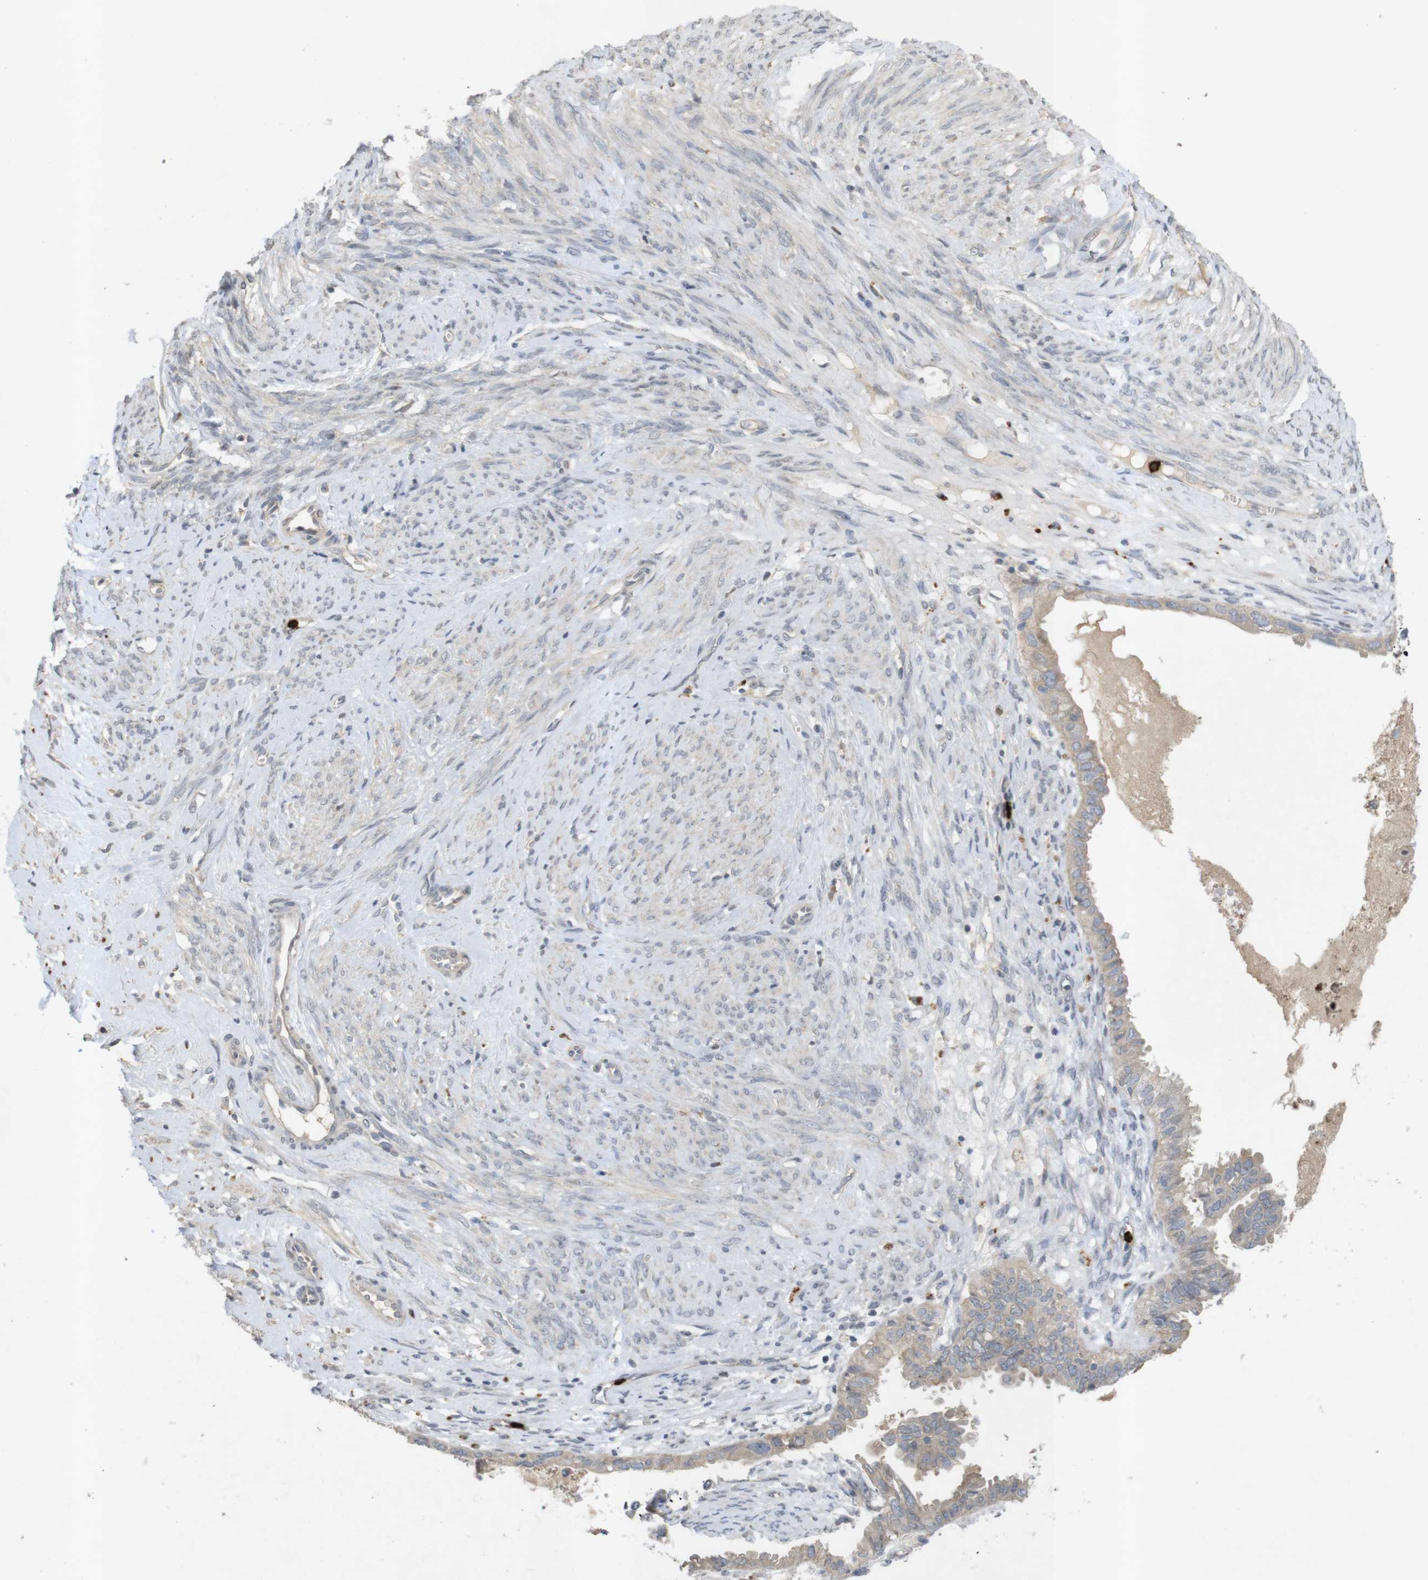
{"staining": {"intensity": "weak", "quantity": "<25%", "location": "cytoplasmic/membranous"}, "tissue": "cervical cancer", "cell_type": "Tumor cells", "image_type": "cancer", "snomed": [{"axis": "morphology", "description": "Normal tissue, NOS"}, {"axis": "morphology", "description": "Adenocarcinoma, NOS"}, {"axis": "topography", "description": "Cervix"}, {"axis": "topography", "description": "Endometrium"}], "caption": "This is a histopathology image of IHC staining of cervical adenocarcinoma, which shows no expression in tumor cells. (DAB (3,3'-diaminobenzidine) immunohistochemistry visualized using brightfield microscopy, high magnification).", "gene": "TSPAN14", "patient": {"sex": "female", "age": 86}}